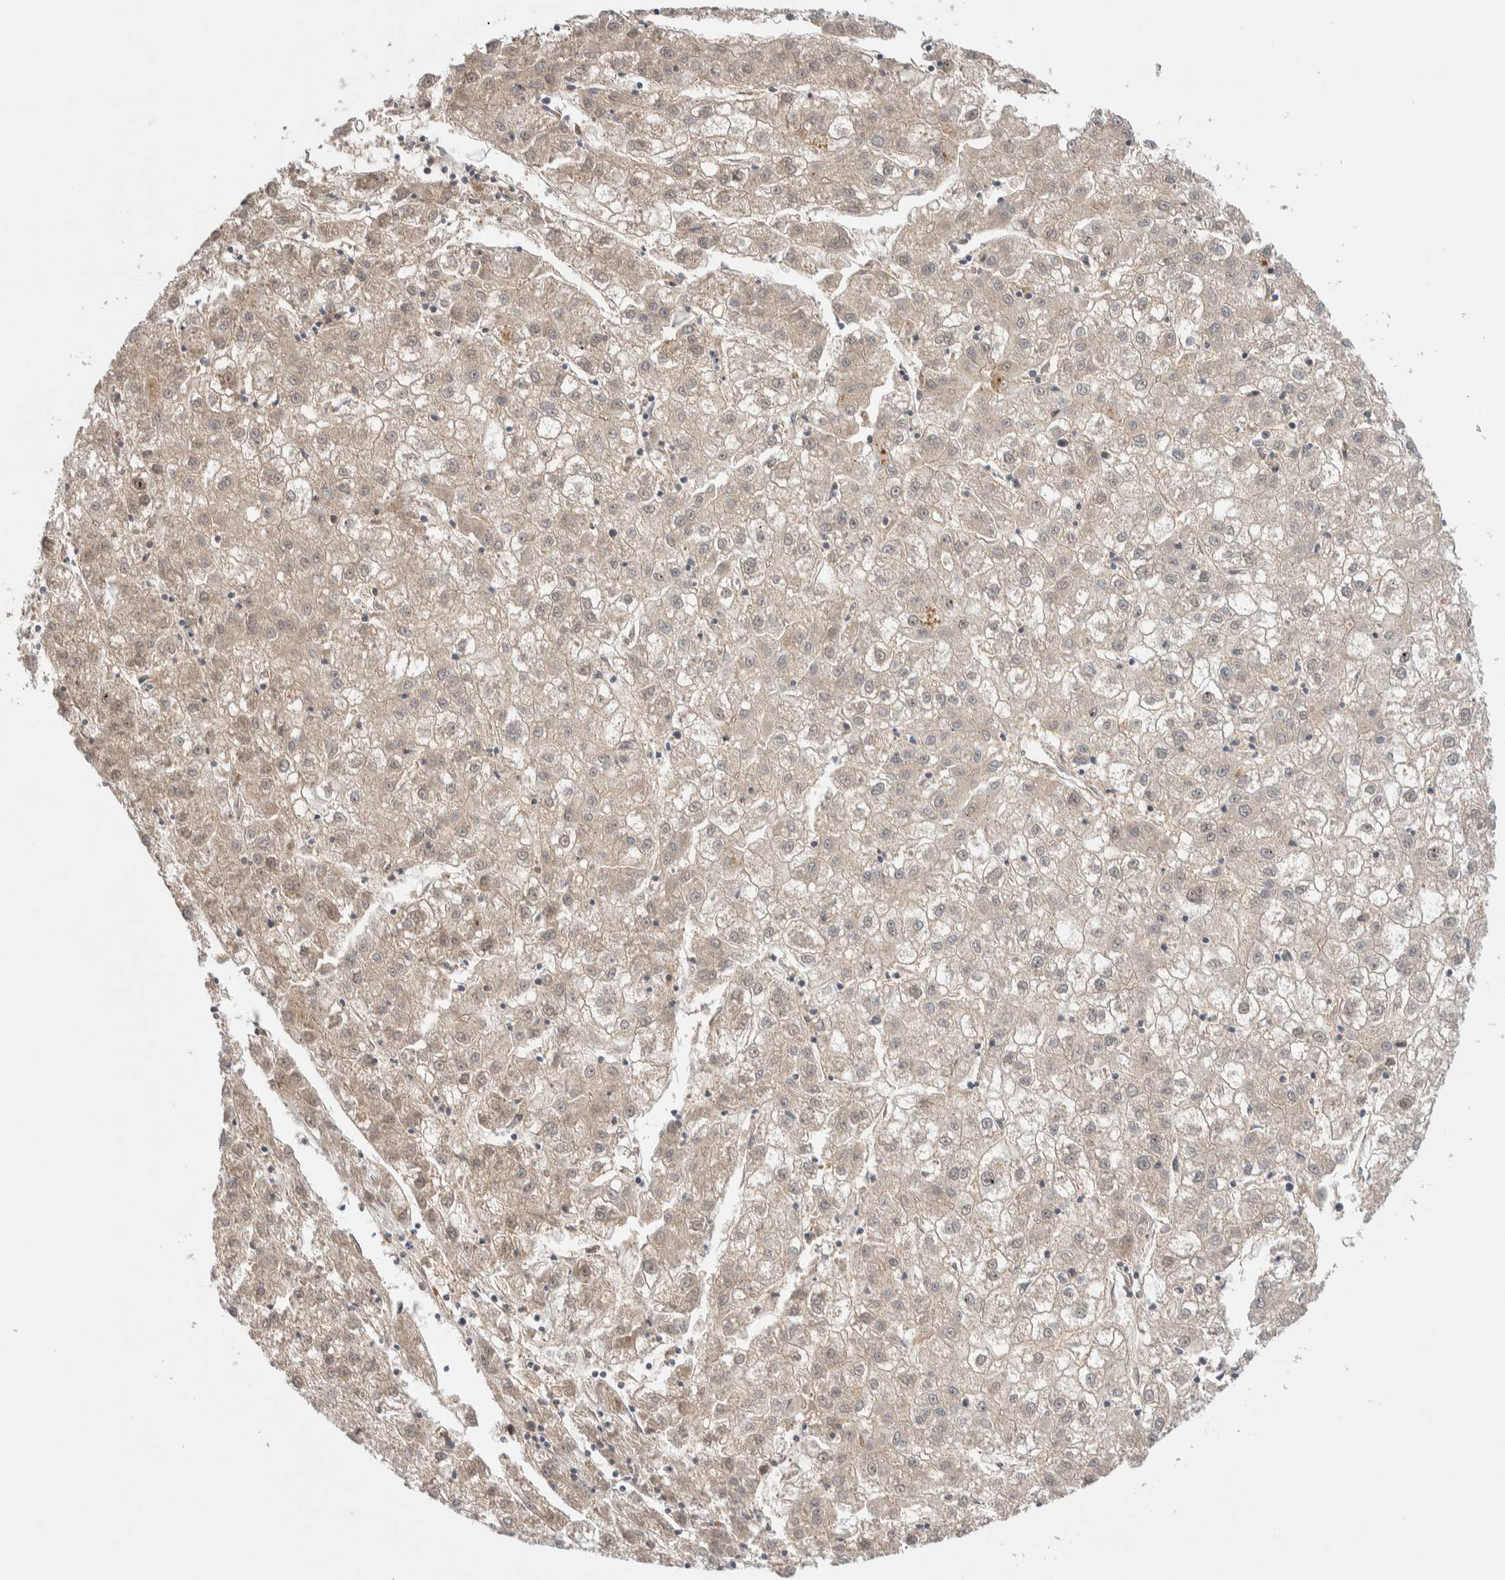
{"staining": {"intensity": "weak", "quantity": ">75%", "location": "cytoplasmic/membranous,nuclear"}, "tissue": "liver cancer", "cell_type": "Tumor cells", "image_type": "cancer", "snomed": [{"axis": "morphology", "description": "Carcinoma, Hepatocellular, NOS"}, {"axis": "topography", "description": "Liver"}], "caption": "The micrograph reveals a brown stain indicating the presence of a protein in the cytoplasmic/membranous and nuclear of tumor cells in liver cancer. The protein of interest is shown in brown color, while the nuclei are stained blue.", "gene": "DNAJB6", "patient": {"sex": "male", "age": 72}}